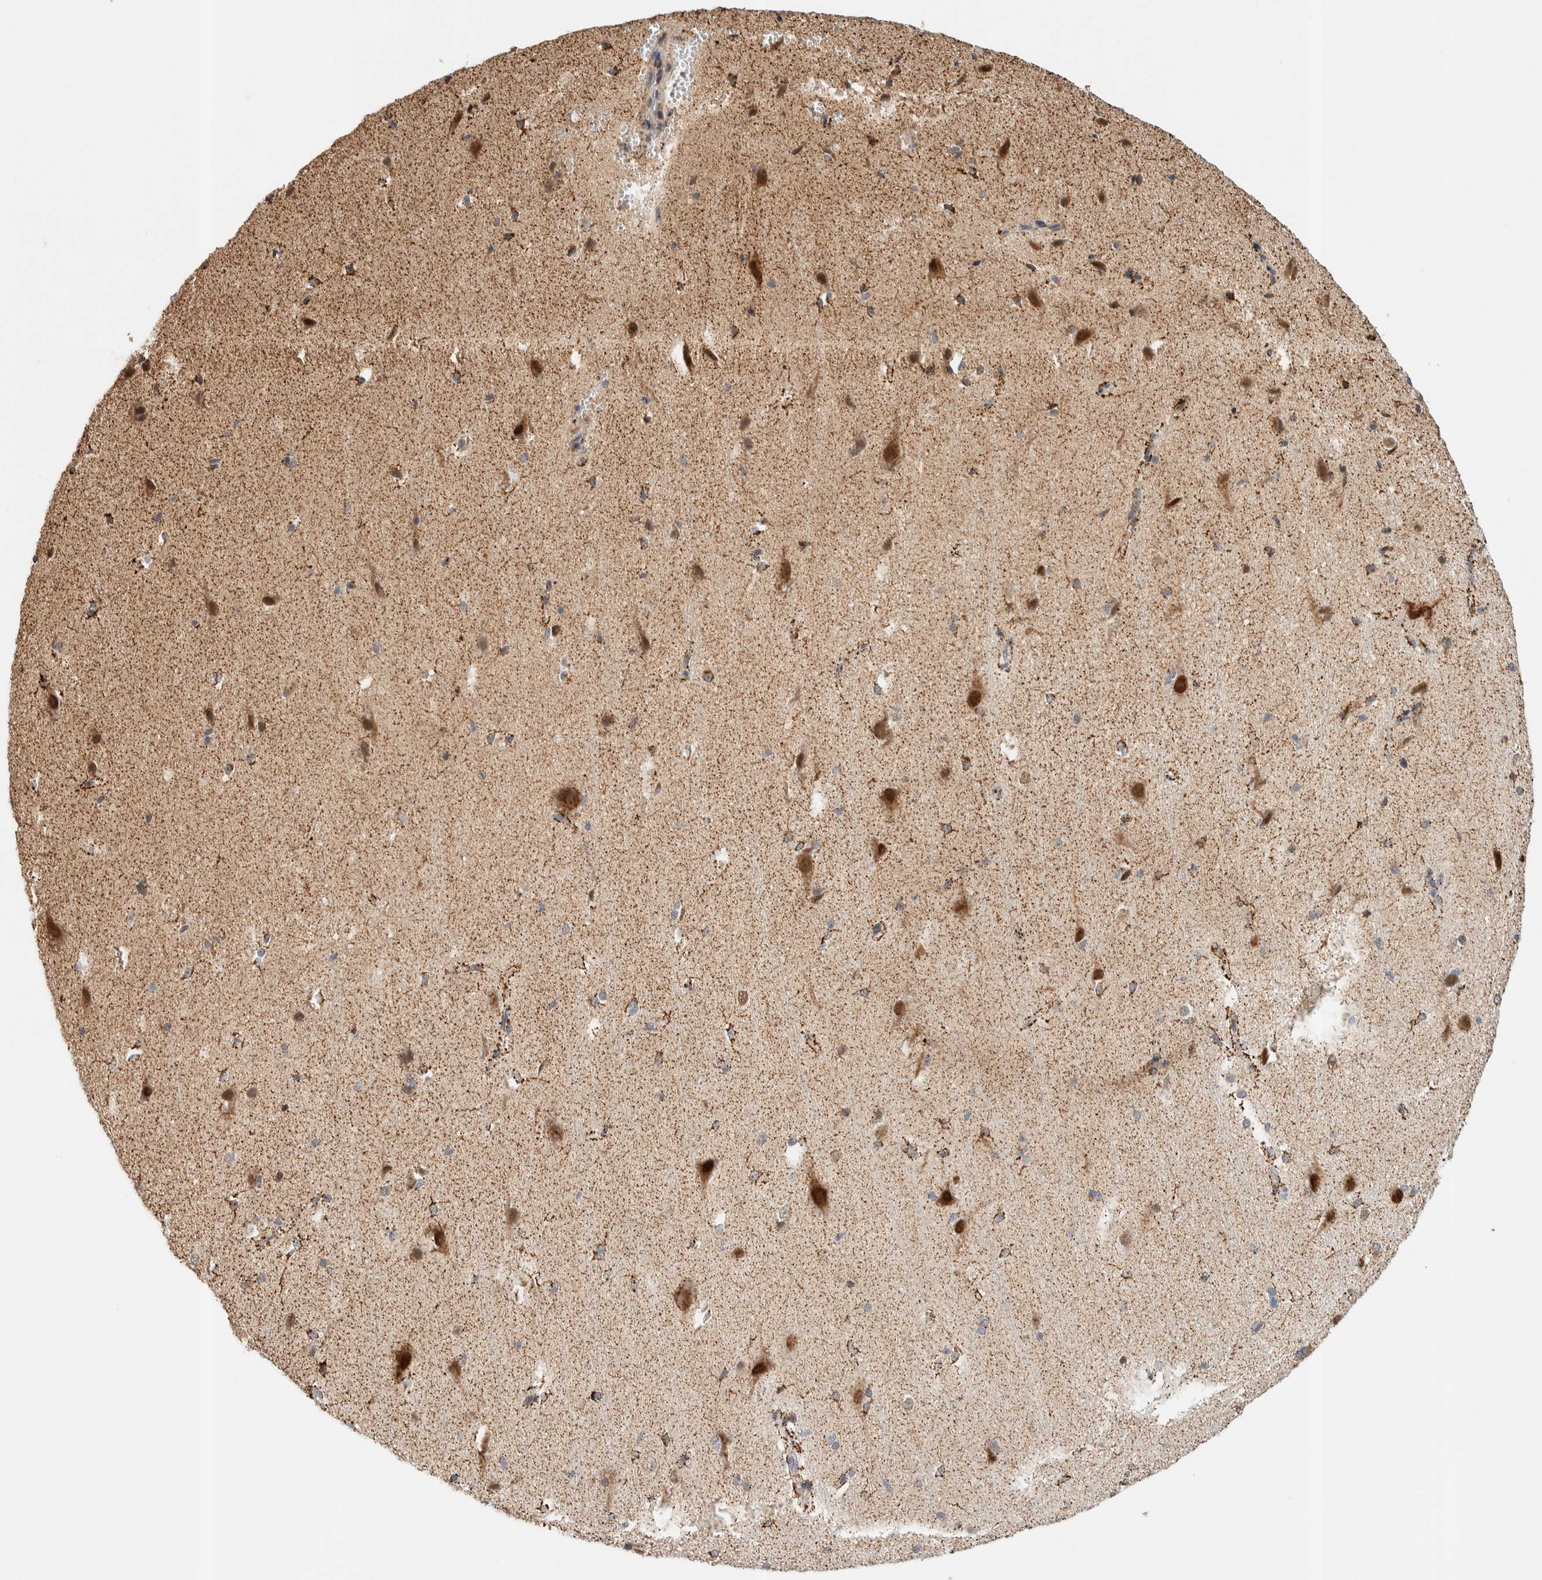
{"staining": {"intensity": "weak", "quantity": "25%-75%", "location": "nuclear"}, "tissue": "cerebral cortex", "cell_type": "Endothelial cells", "image_type": "normal", "snomed": [{"axis": "morphology", "description": "Normal tissue, NOS"}, {"axis": "morphology", "description": "Developmental malformation"}, {"axis": "topography", "description": "Cerebral cortex"}], "caption": "IHC (DAB (3,3'-diaminobenzidine)) staining of benign cerebral cortex reveals weak nuclear protein positivity in about 25%-75% of endothelial cells.", "gene": "TSPAN32", "patient": {"sex": "female", "age": 30}}